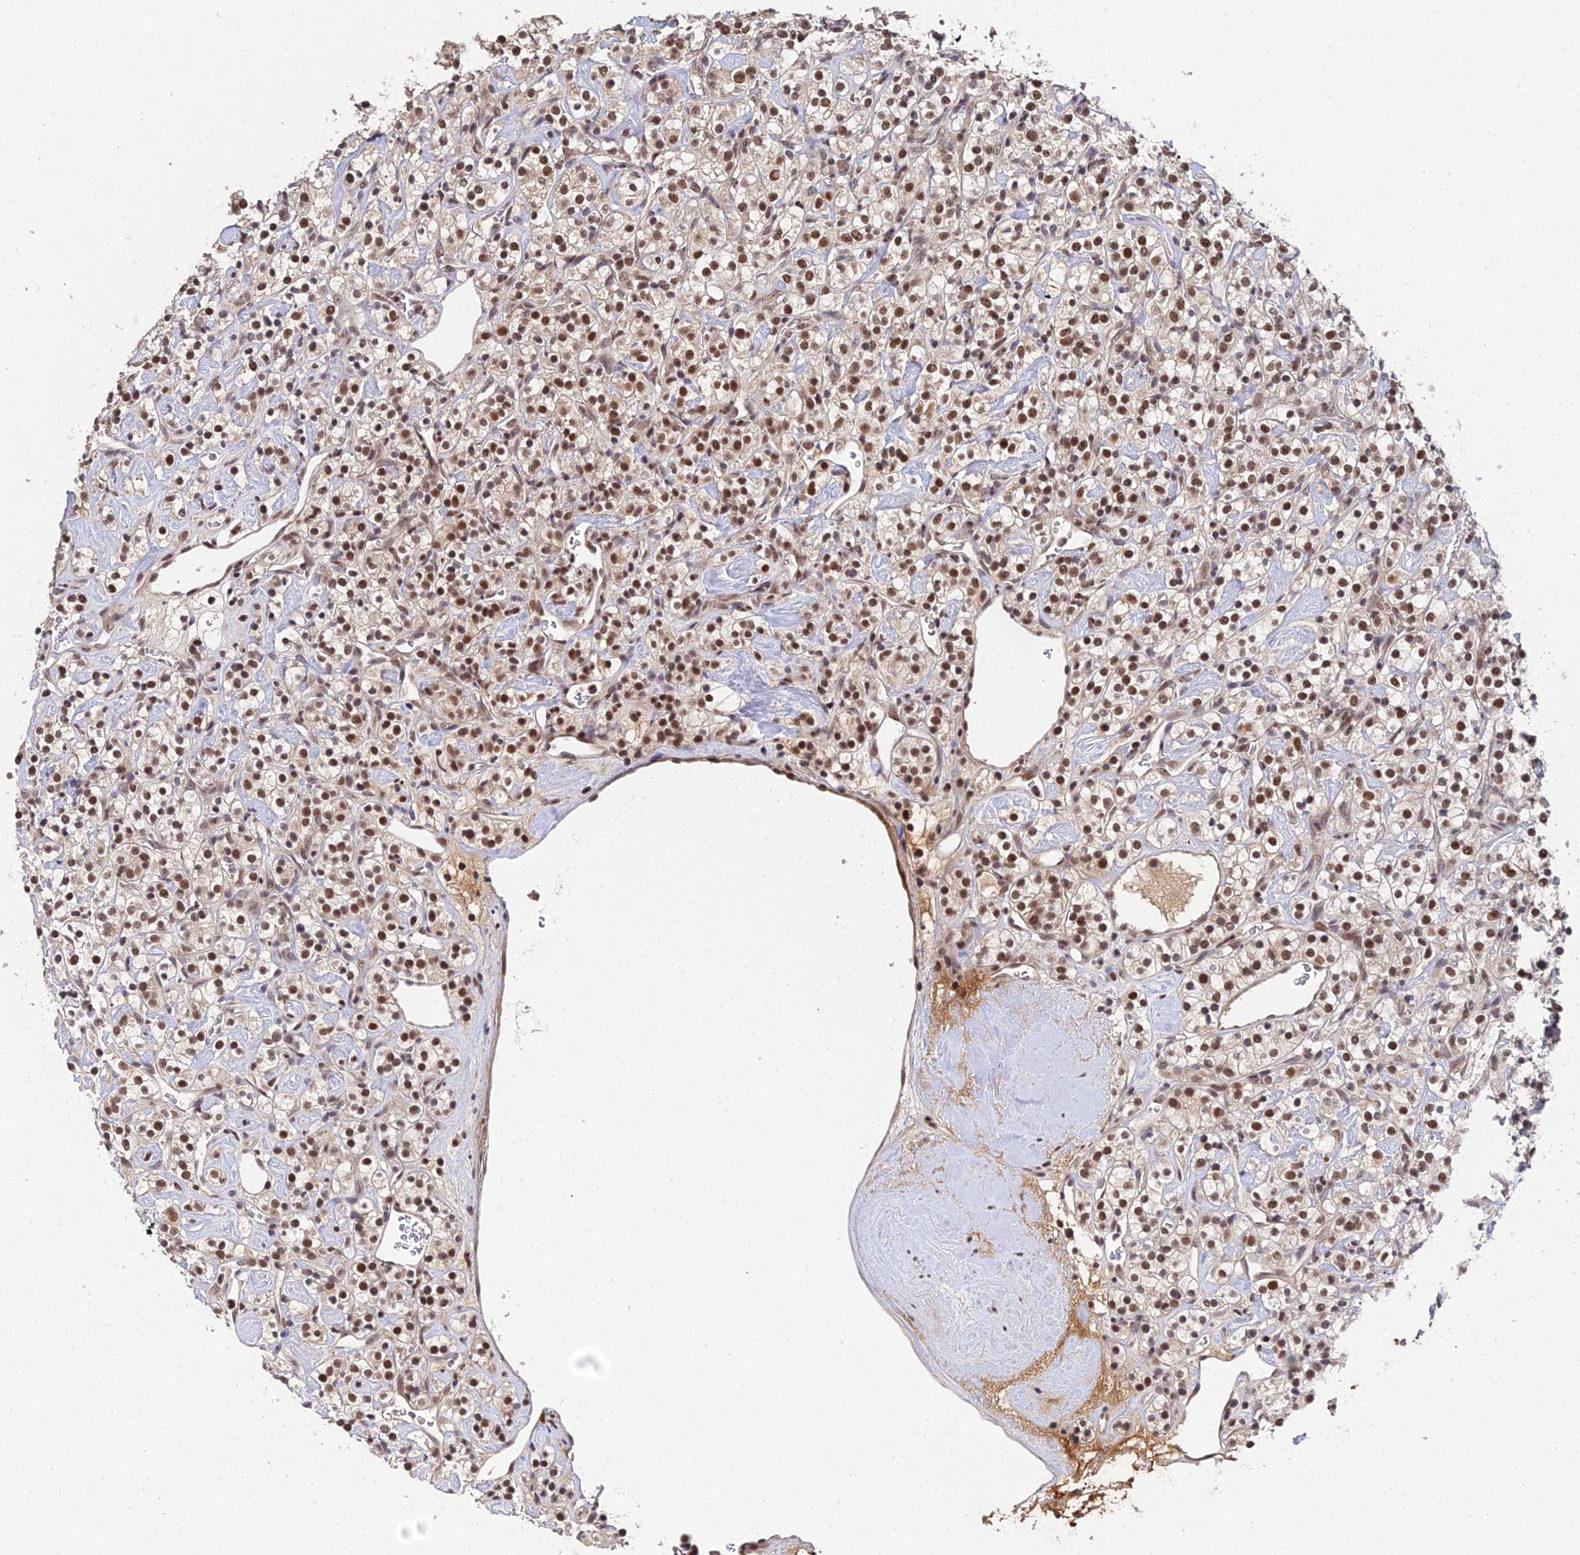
{"staining": {"intensity": "moderate", "quantity": ">75%", "location": "nuclear"}, "tissue": "renal cancer", "cell_type": "Tumor cells", "image_type": "cancer", "snomed": [{"axis": "morphology", "description": "Adenocarcinoma, NOS"}, {"axis": "topography", "description": "Kidney"}], "caption": "The photomicrograph reveals immunohistochemical staining of adenocarcinoma (renal). There is moderate nuclear expression is identified in about >75% of tumor cells.", "gene": "ERCC5", "patient": {"sex": "male", "age": 77}}